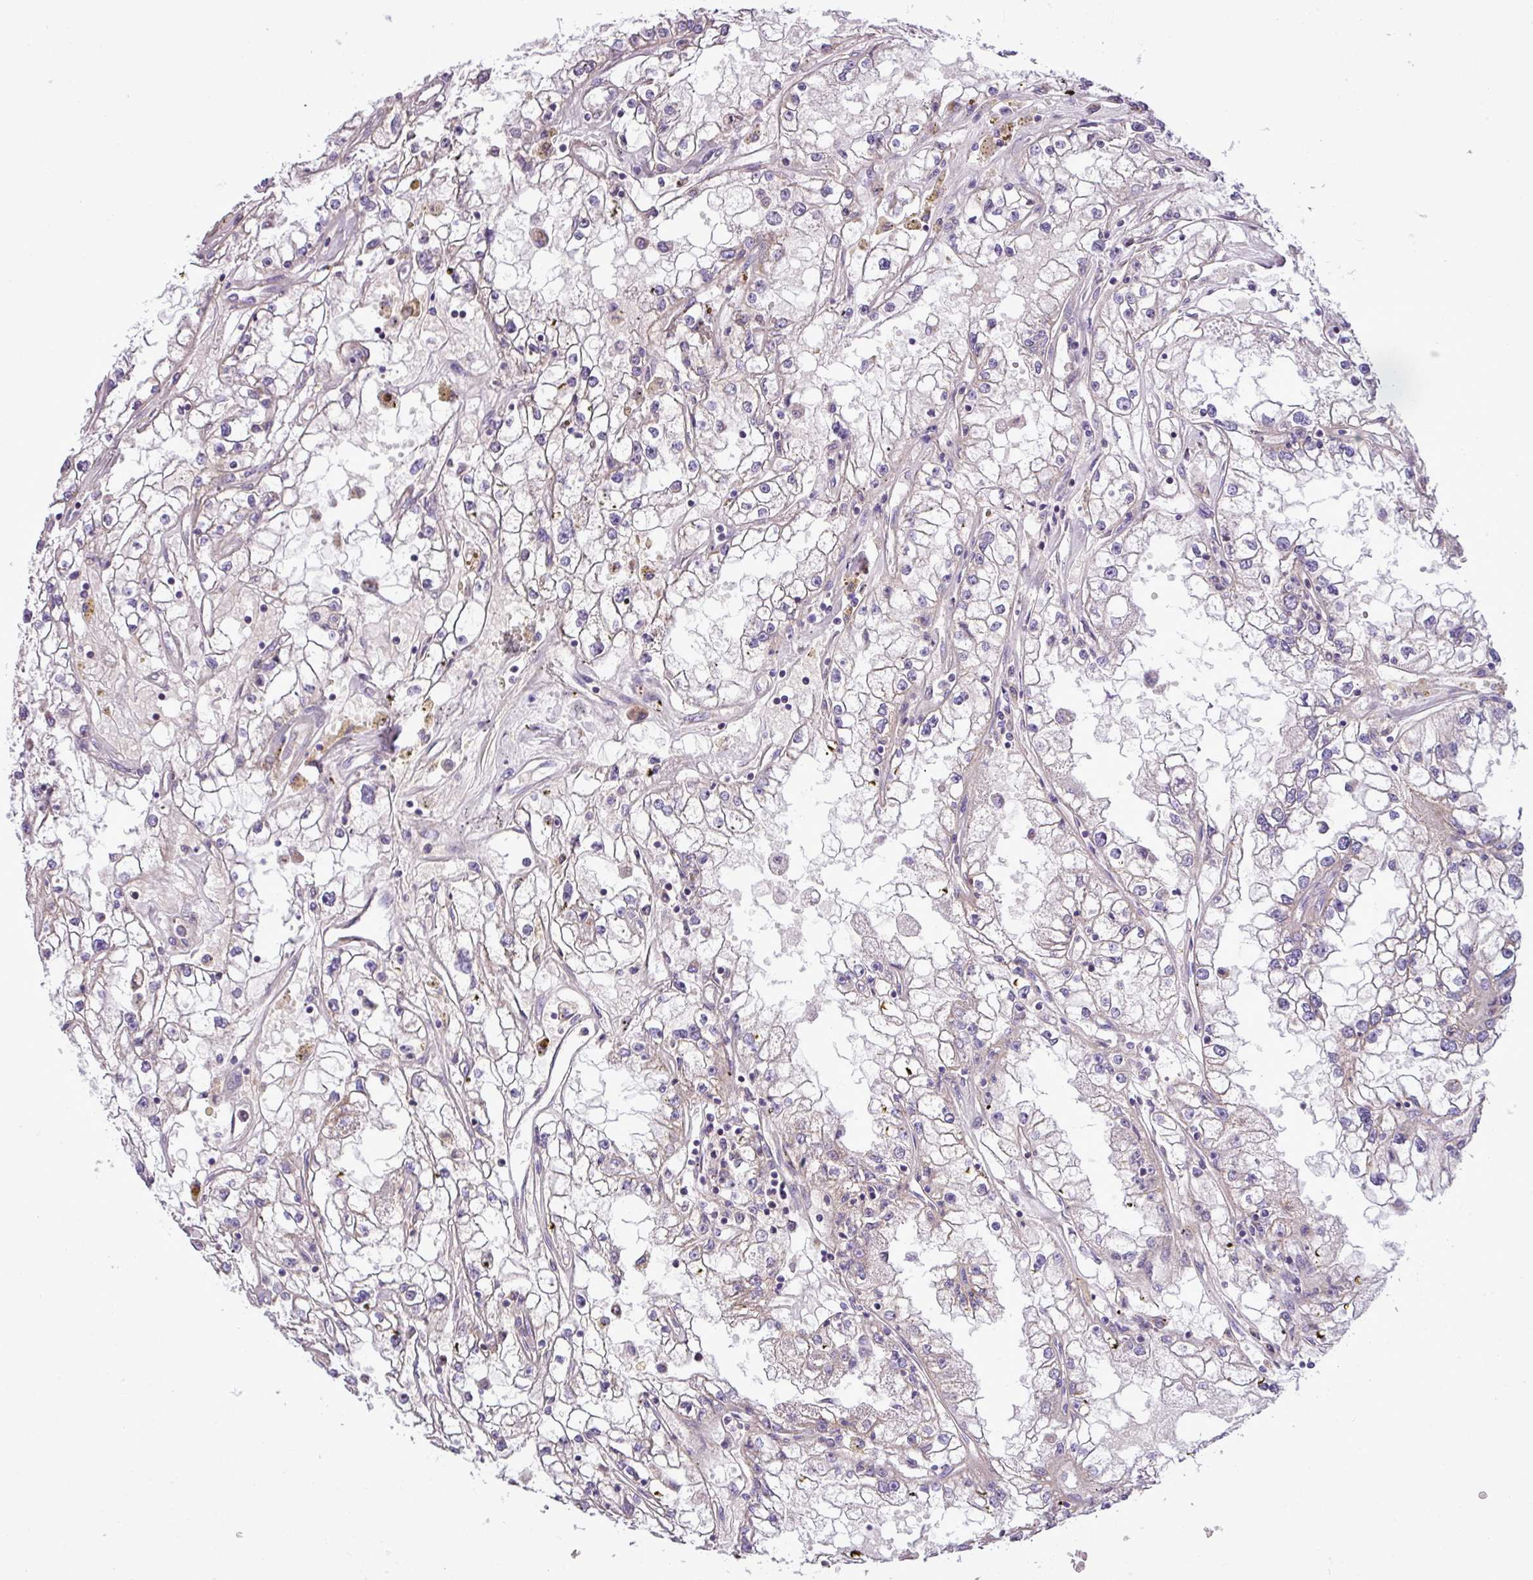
{"staining": {"intensity": "negative", "quantity": "none", "location": "none"}, "tissue": "renal cancer", "cell_type": "Tumor cells", "image_type": "cancer", "snomed": [{"axis": "morphology", "description": "Adenocarcinoma, NOS"}, {"axis": "topography", "description": "Kidney"}], "caption": "Human renal cancer (adenocarcinoma) stained for a protein using immunohistochemistry exhibits no staining in tumor cells.", "gene": "FAM183A", "patient": {"sex": "male", "age": 56}}